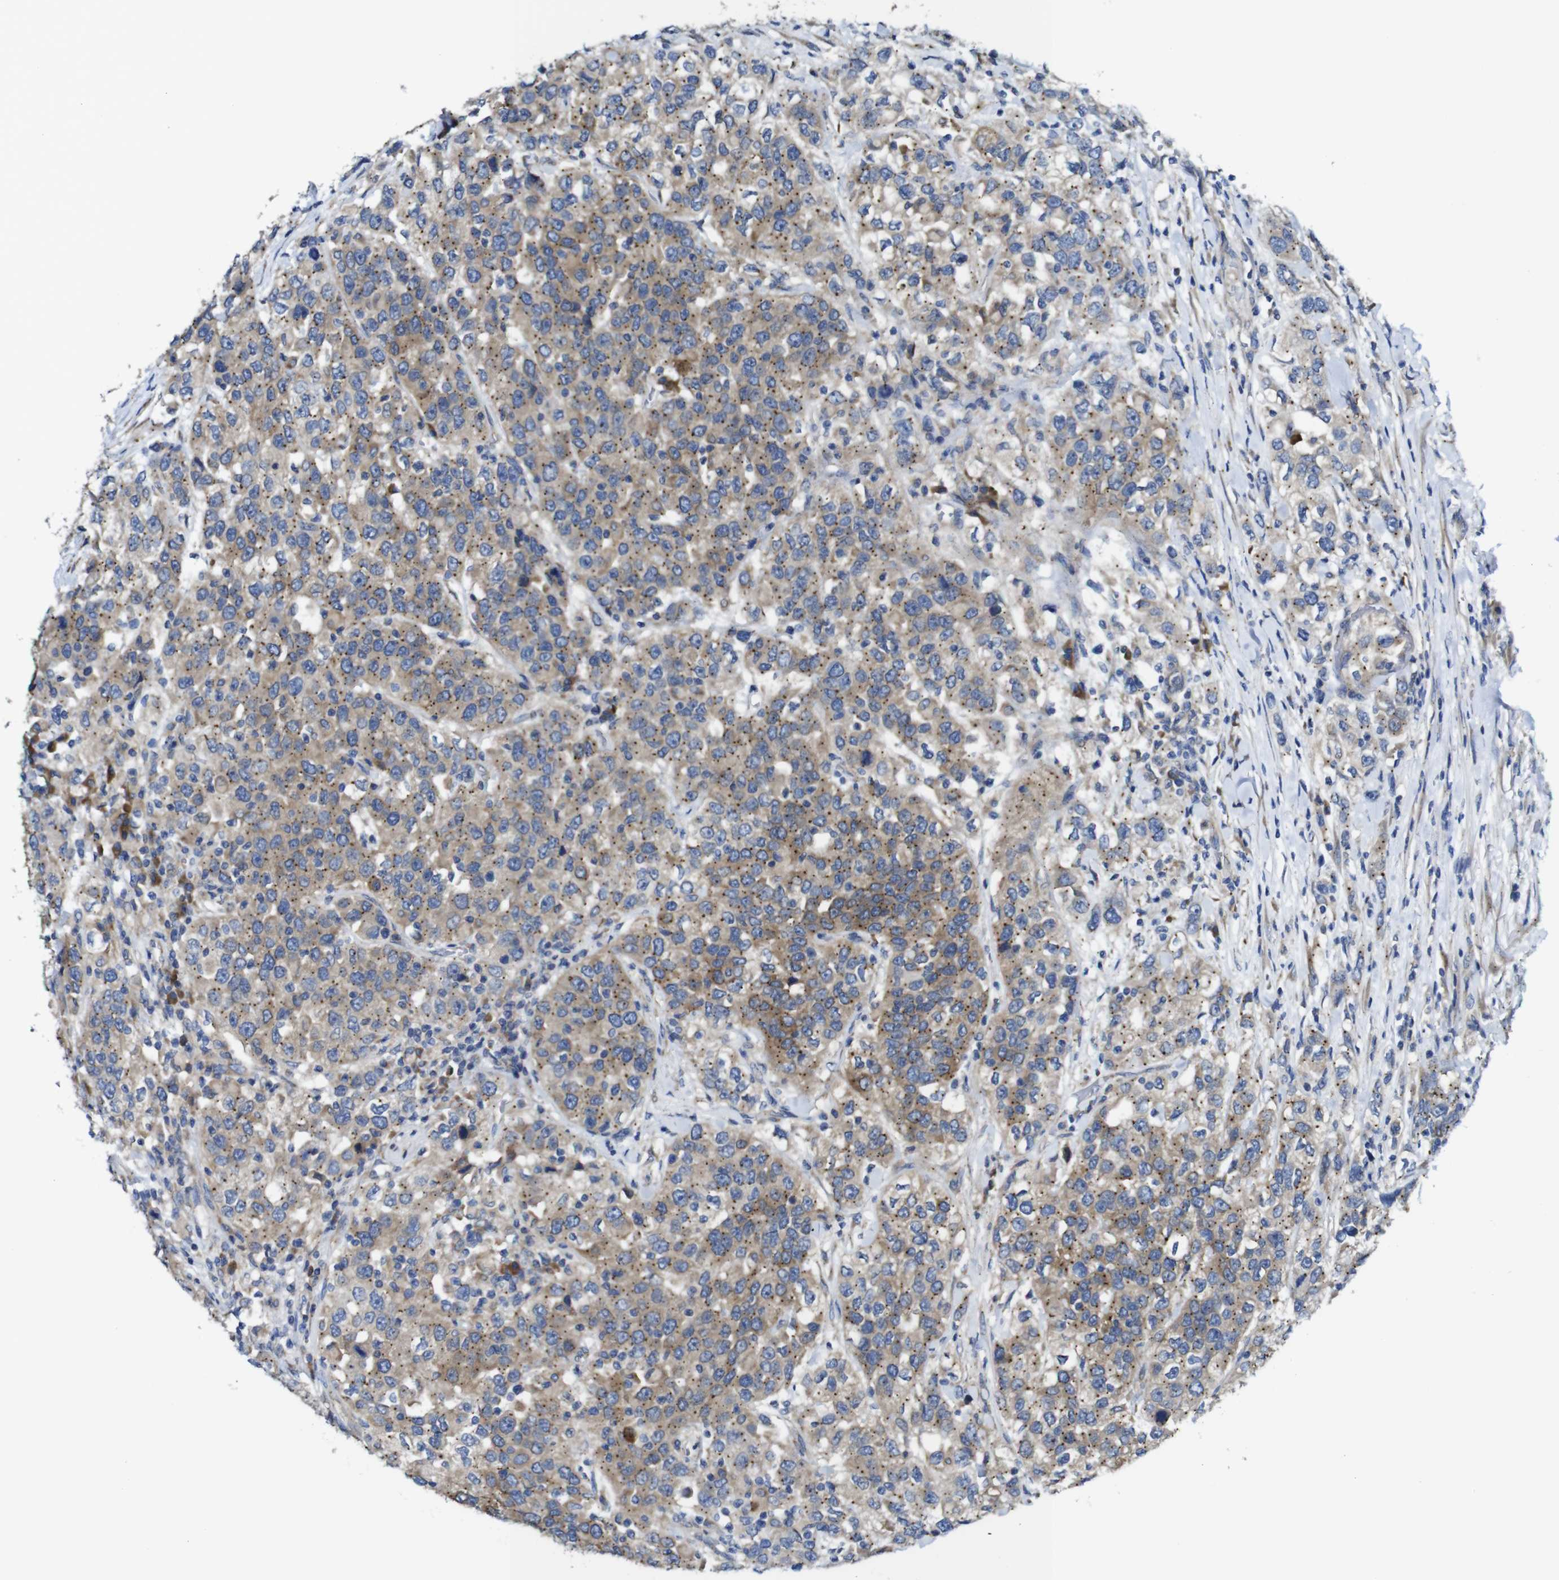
{"staining": {"intensity": "moderate", "quantity": ">75%", "location": "cytoplasmic/membranous"}, "tissue": "urothelial cancer", "cell_type": "Tumor cells", "image_type": "cancer", "snomed": [{"axis": "morphology", "description": "Urothelial carcinoma, High grade"}, {"axis": "topography", "description": "Urinary bladder"}], "caption": "IHC of urothelial cancer displays medium levels of moderate cytoplasmic/membranous expression in approximately >75% of tumor cells.", "gene": "DDRGK1", "patient": {"sex": "female", "age": 80}}